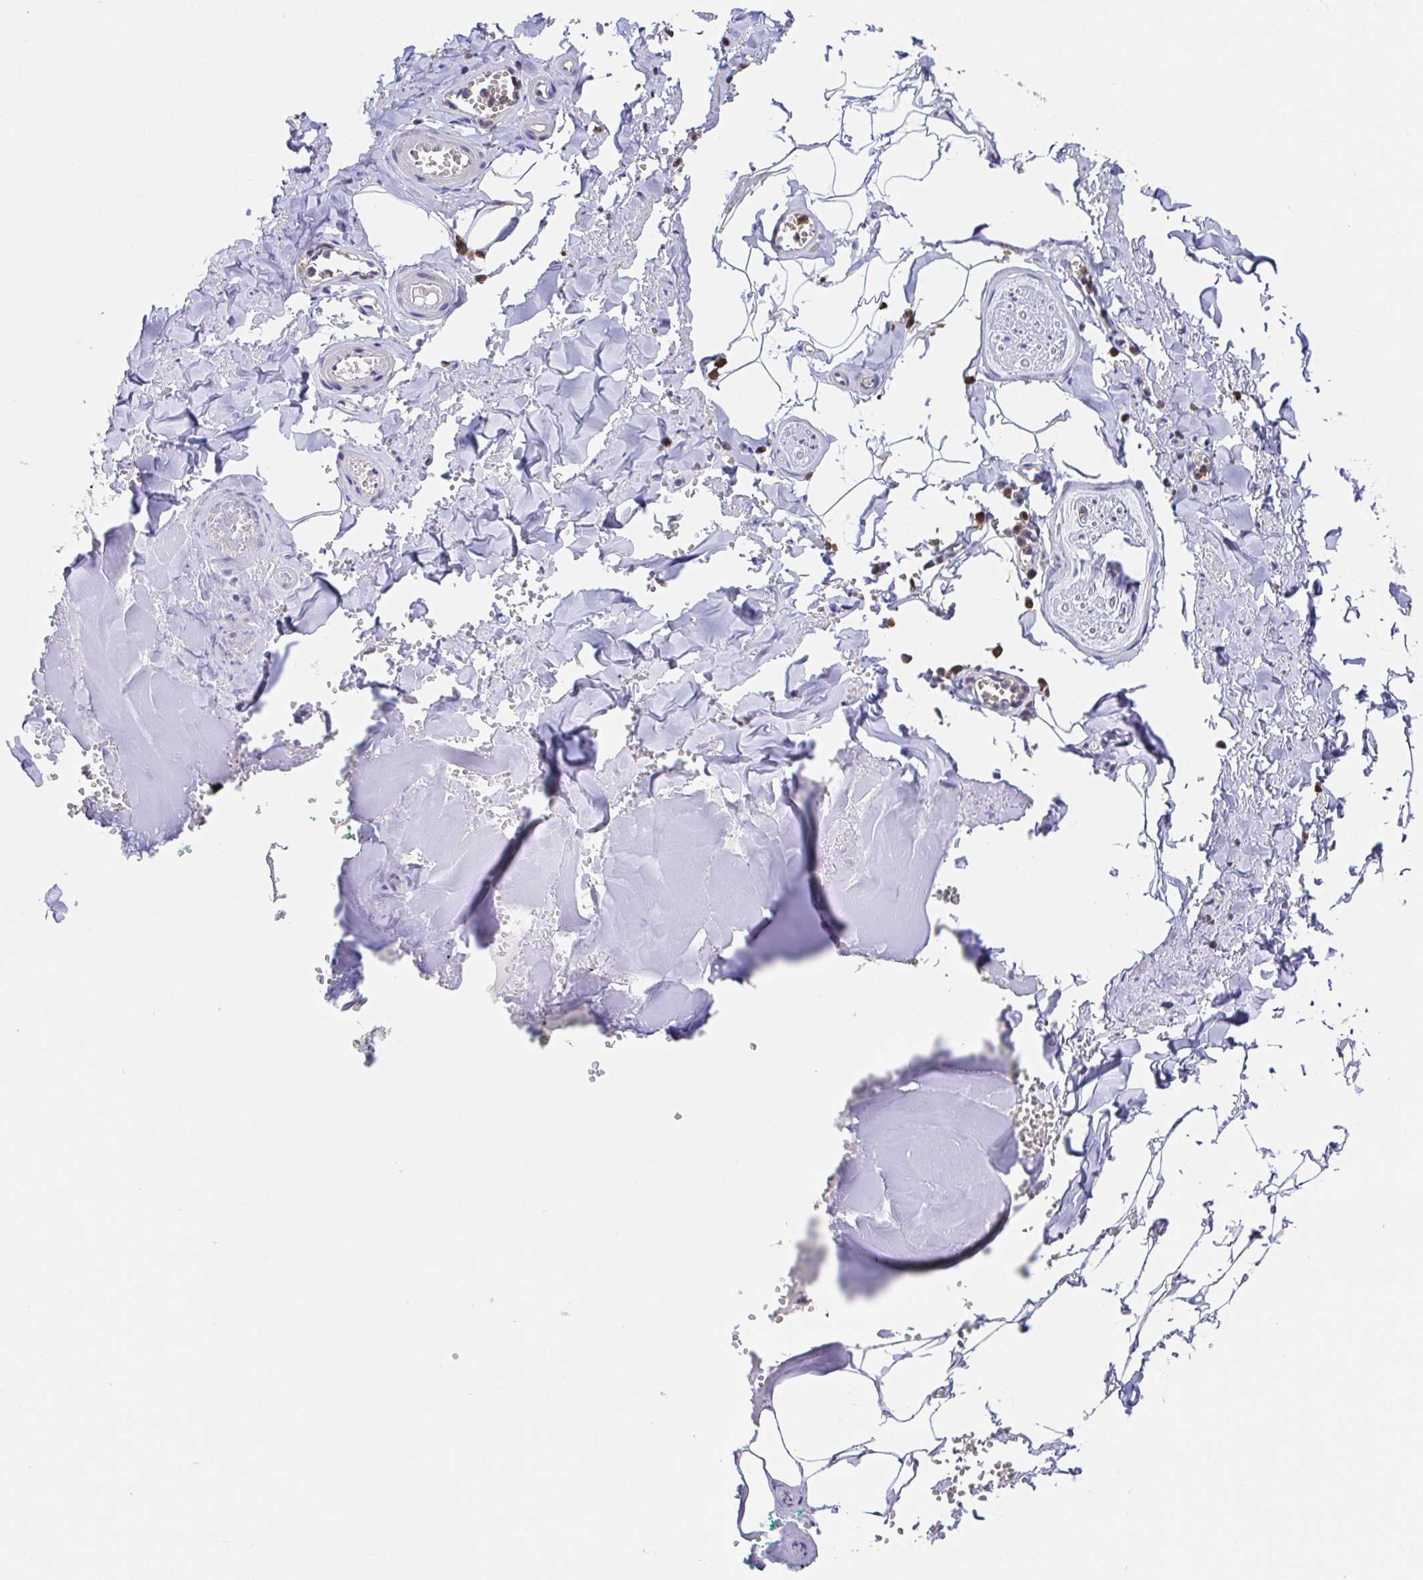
{"staining": {"intensity": "negative", "quantity": "none", "location": "none"}, "tissue": "adipose tissue", "cell_type": "Adipocytes", "image_type": "normal", "snomed": [{"axis": "morphology", "description": "Normal tissue, NOS"}, {"axis": "topography", "description": "Vulva"}, {"axis": "topography", "description": "Peripheral nerve tissue"}], "caption": "Adipocytes show no significant protein expression in normal adipose tissue. (DAB immunohistochemistry (IHC), high magnification).", "gene": "GOLGA1", "patient": {"sex": "female", "age": 66}}